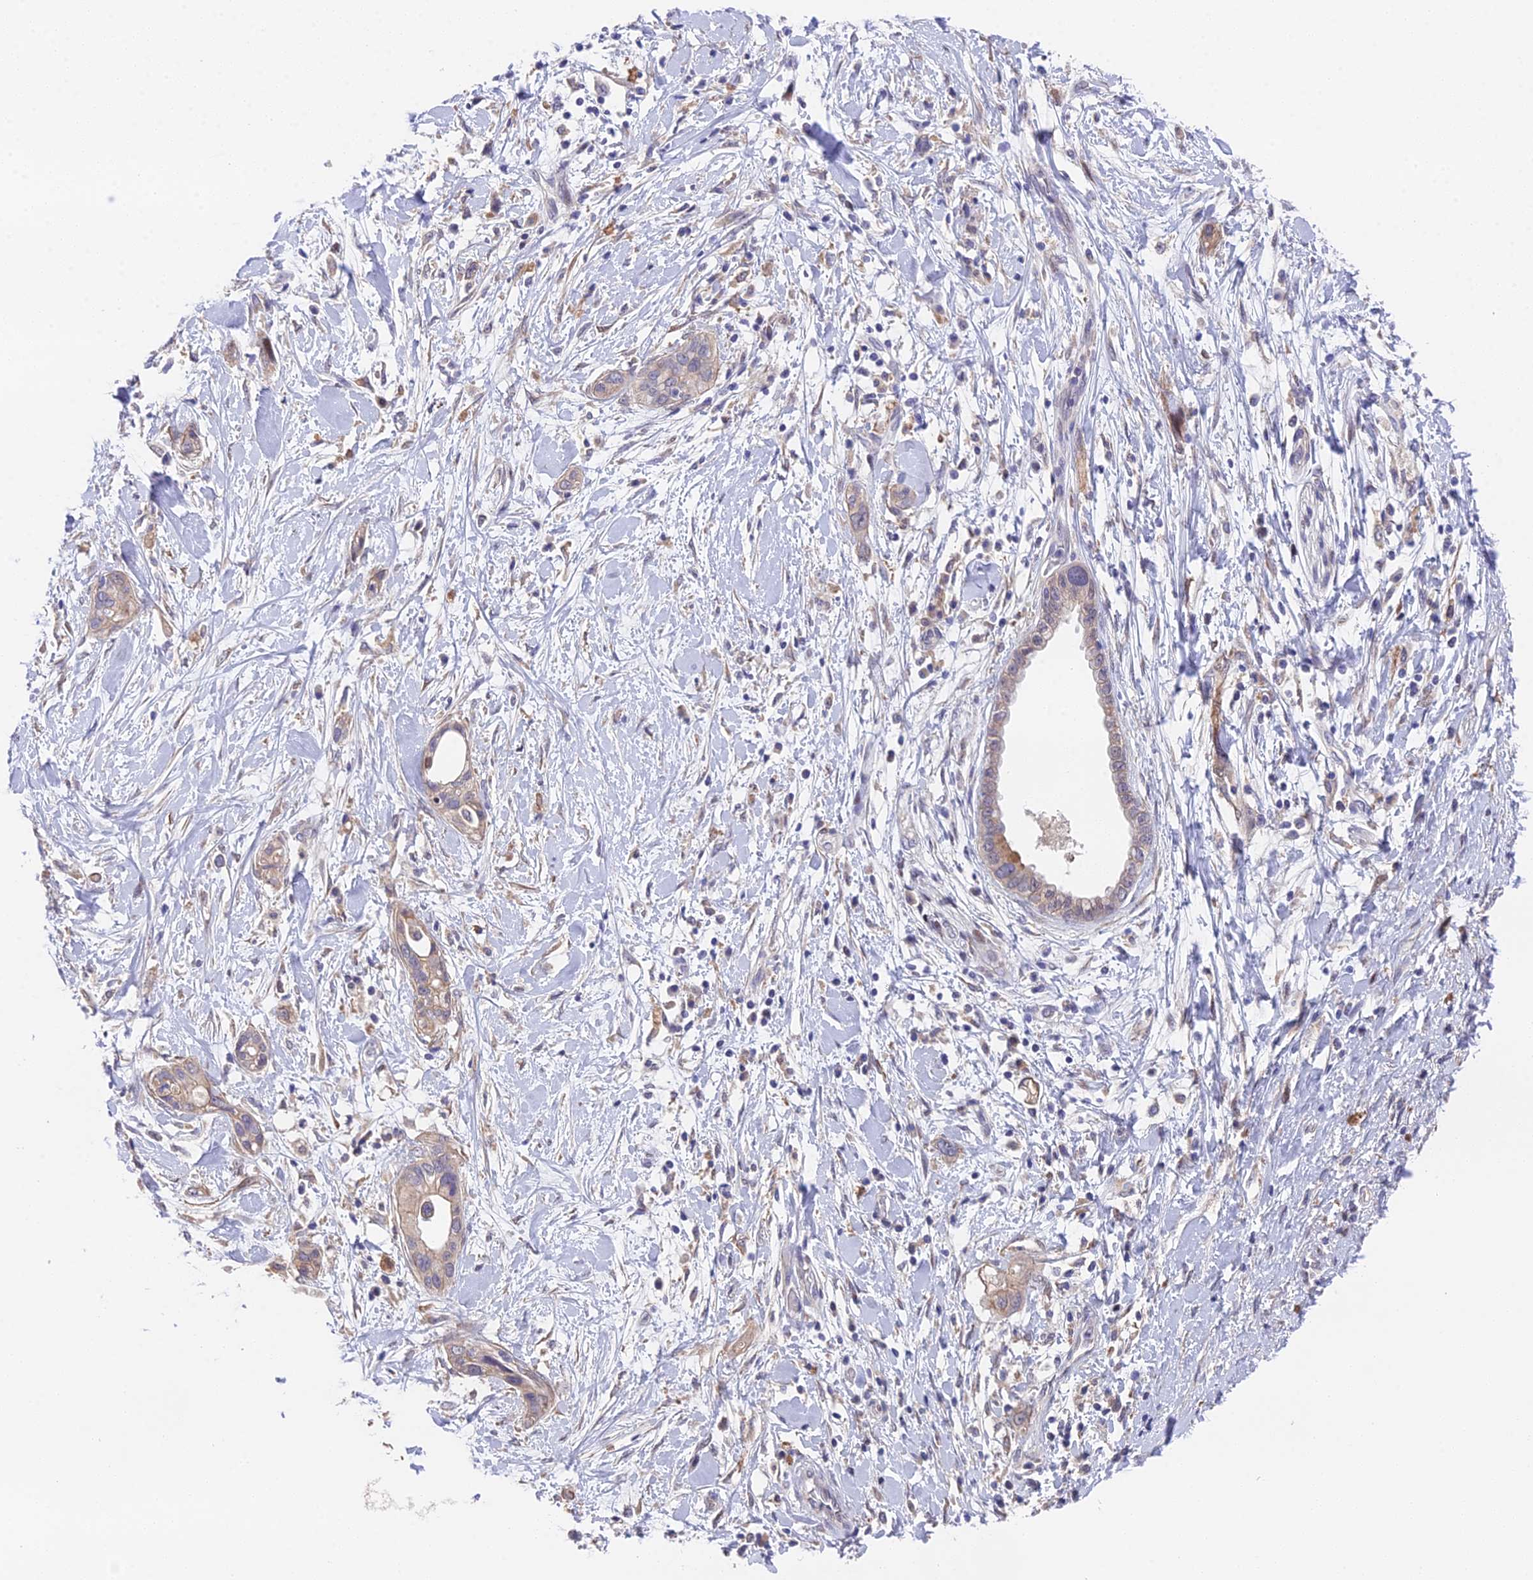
{"staining": {"intensity": "weak", "quantity": "<25%", "location": "cytoplasmic/membranous"}, "tissue": "pancreatic cancer", "cell_type": "Tumor cells", "image_type": "cancer", "snomed": [{"axis": "morphology", "description": "Normal tissue, NOS"}, {"axis": "morphology", "description": "Adenocarcinoma, NOS"}, {"axis": "topography", "description": "Pancreas"}, {"axis": "topography", "description": "Peripheral nerve tissue"}], "caption": "Immunohistochemistry image of adenocarcinoma (pancreatic) stained for a protein (brown), which displays no expression in tumor cells.", "gene": "PUS10", "patient": {"sex": "male", "age": 59}}